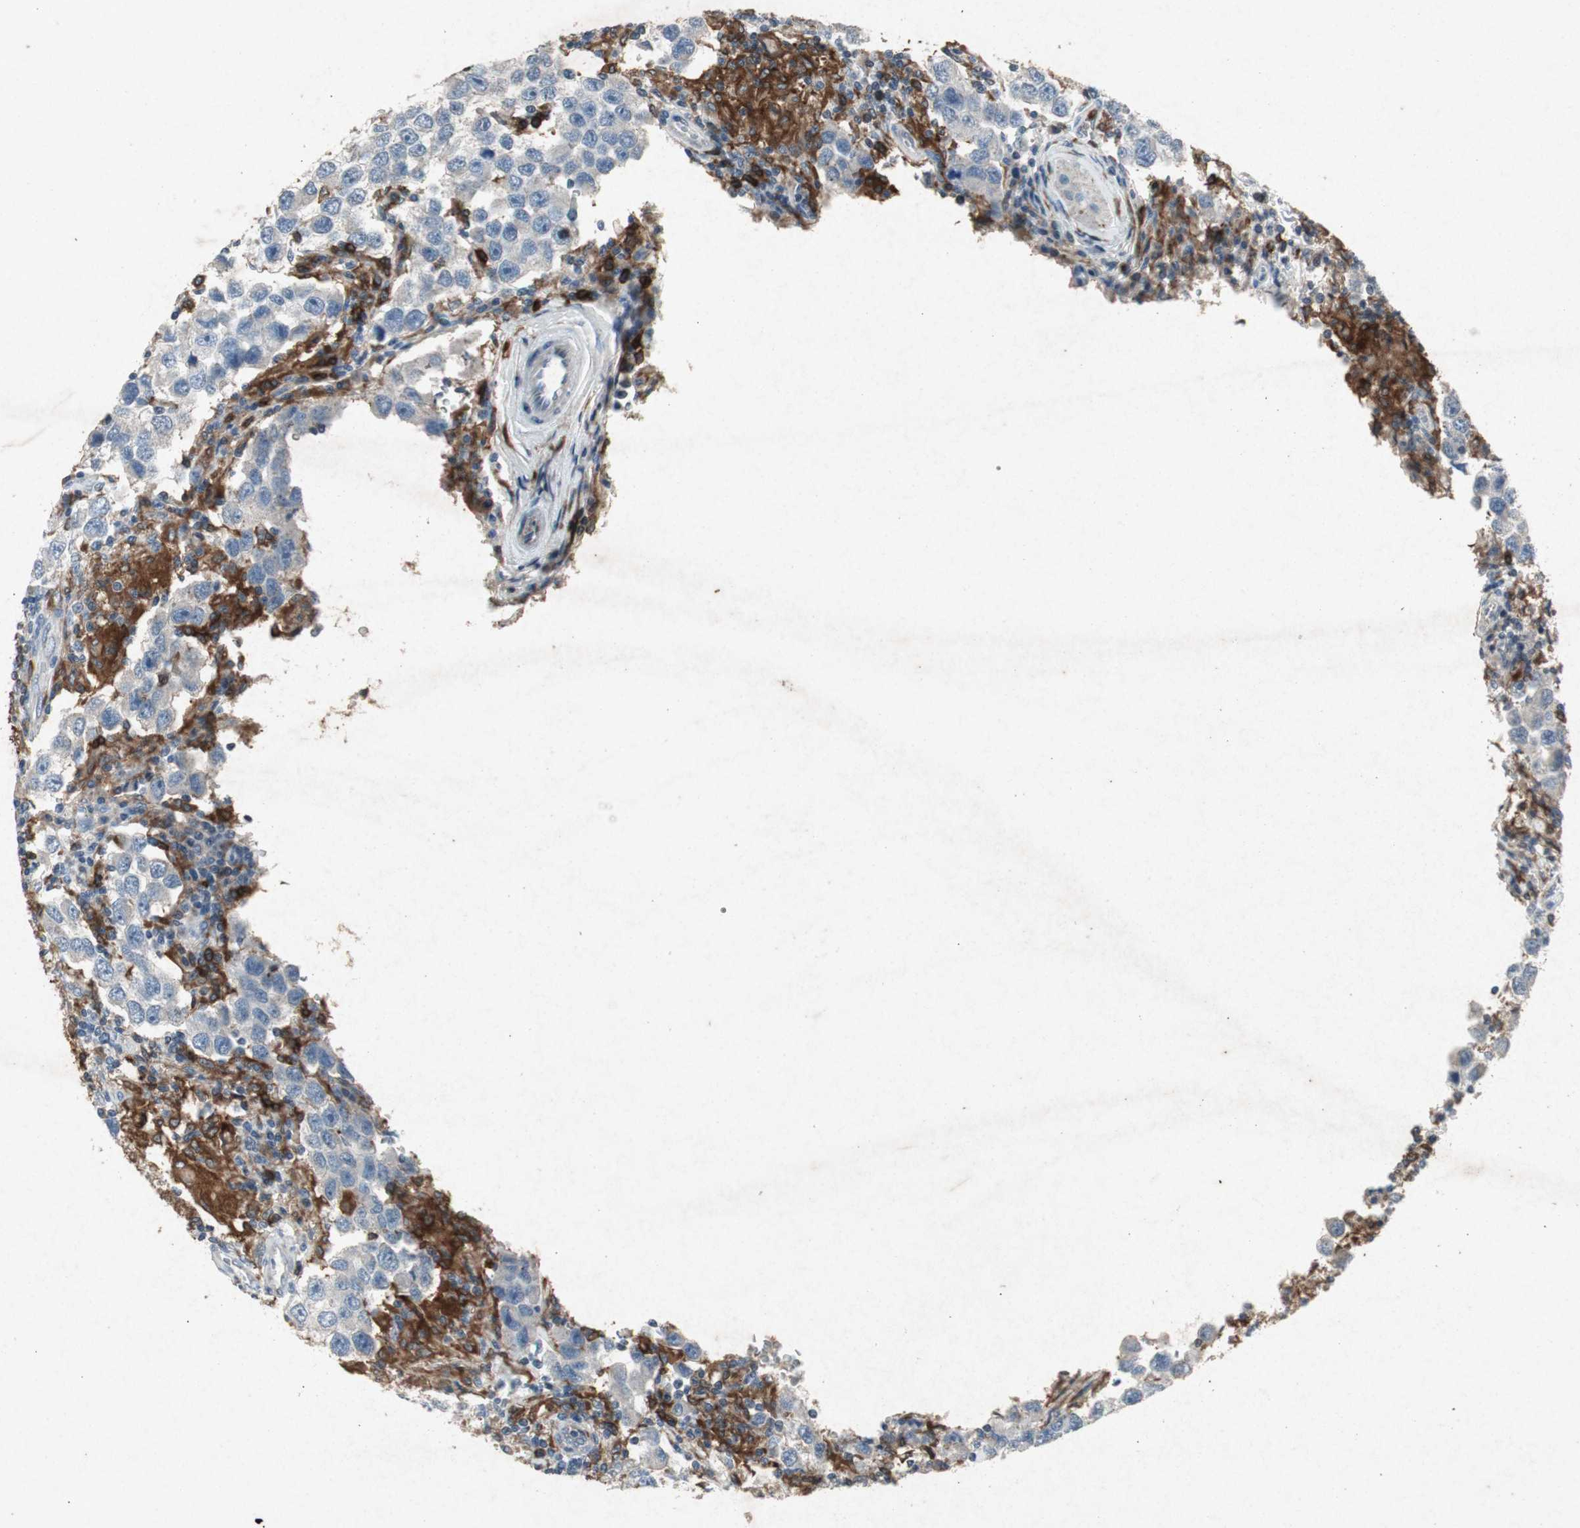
{"staining": {"intensity": "negative", "quantity": "none", "location": "none"}, "tissue": "testis cancer", "cell_type": "Tumor cells", "image_type": "cancer", "snomed": [{"axis": "morphology", "description": "Carcinoma, Embryonal, NOS"}, {"axis": "topography", "description": "Testis"}], "caption": "The micrograph demonstrates no staining of tumor cells in testis embryonal carcinoma. (DAB (3,3'-diaminobenzidine) immunohistochemistry visualized using brightfield microscopy, high magnification).", "gene": "TYROBP", "patient": {"sex": "male", "age": 21}}